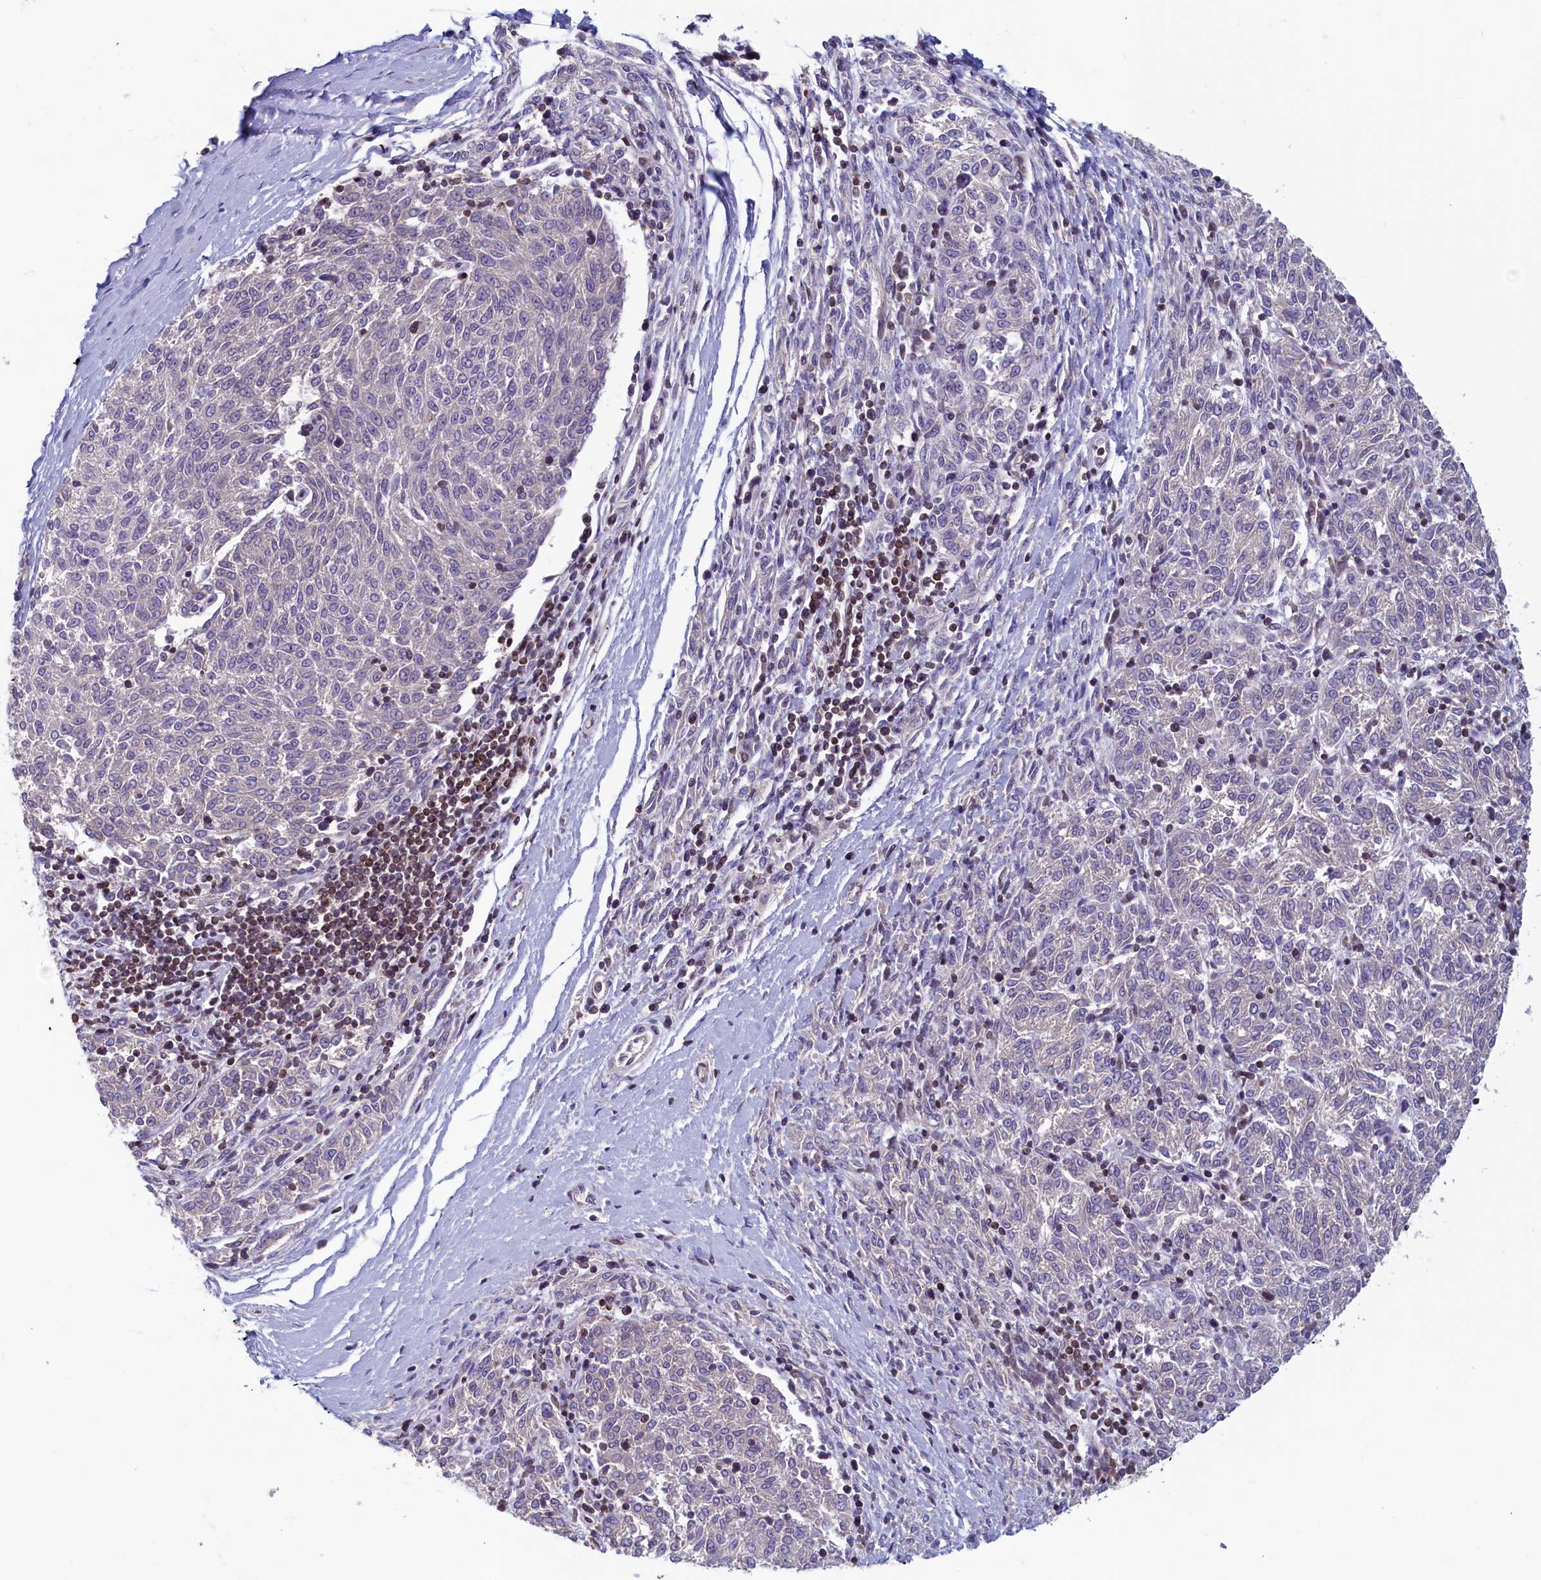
{"staining": {"intensity": "weak", "quantity": "<25%", "location": "cytoplasmic/membranous"}, "tissue": "melanoma", "cell_type": "Tumor cells", "image_type": "cancer", "snomed": [{"axis": "morphology", "description": "Malignant melanoma, NOS"}, {"axis": "topography", "description": "Skin"}], "caption": "Tumor cells are negative for protein expression in human malignant melanoma.", "gene": "TRAF3IP3", "patient": {"sex": "female", "age": 72}}